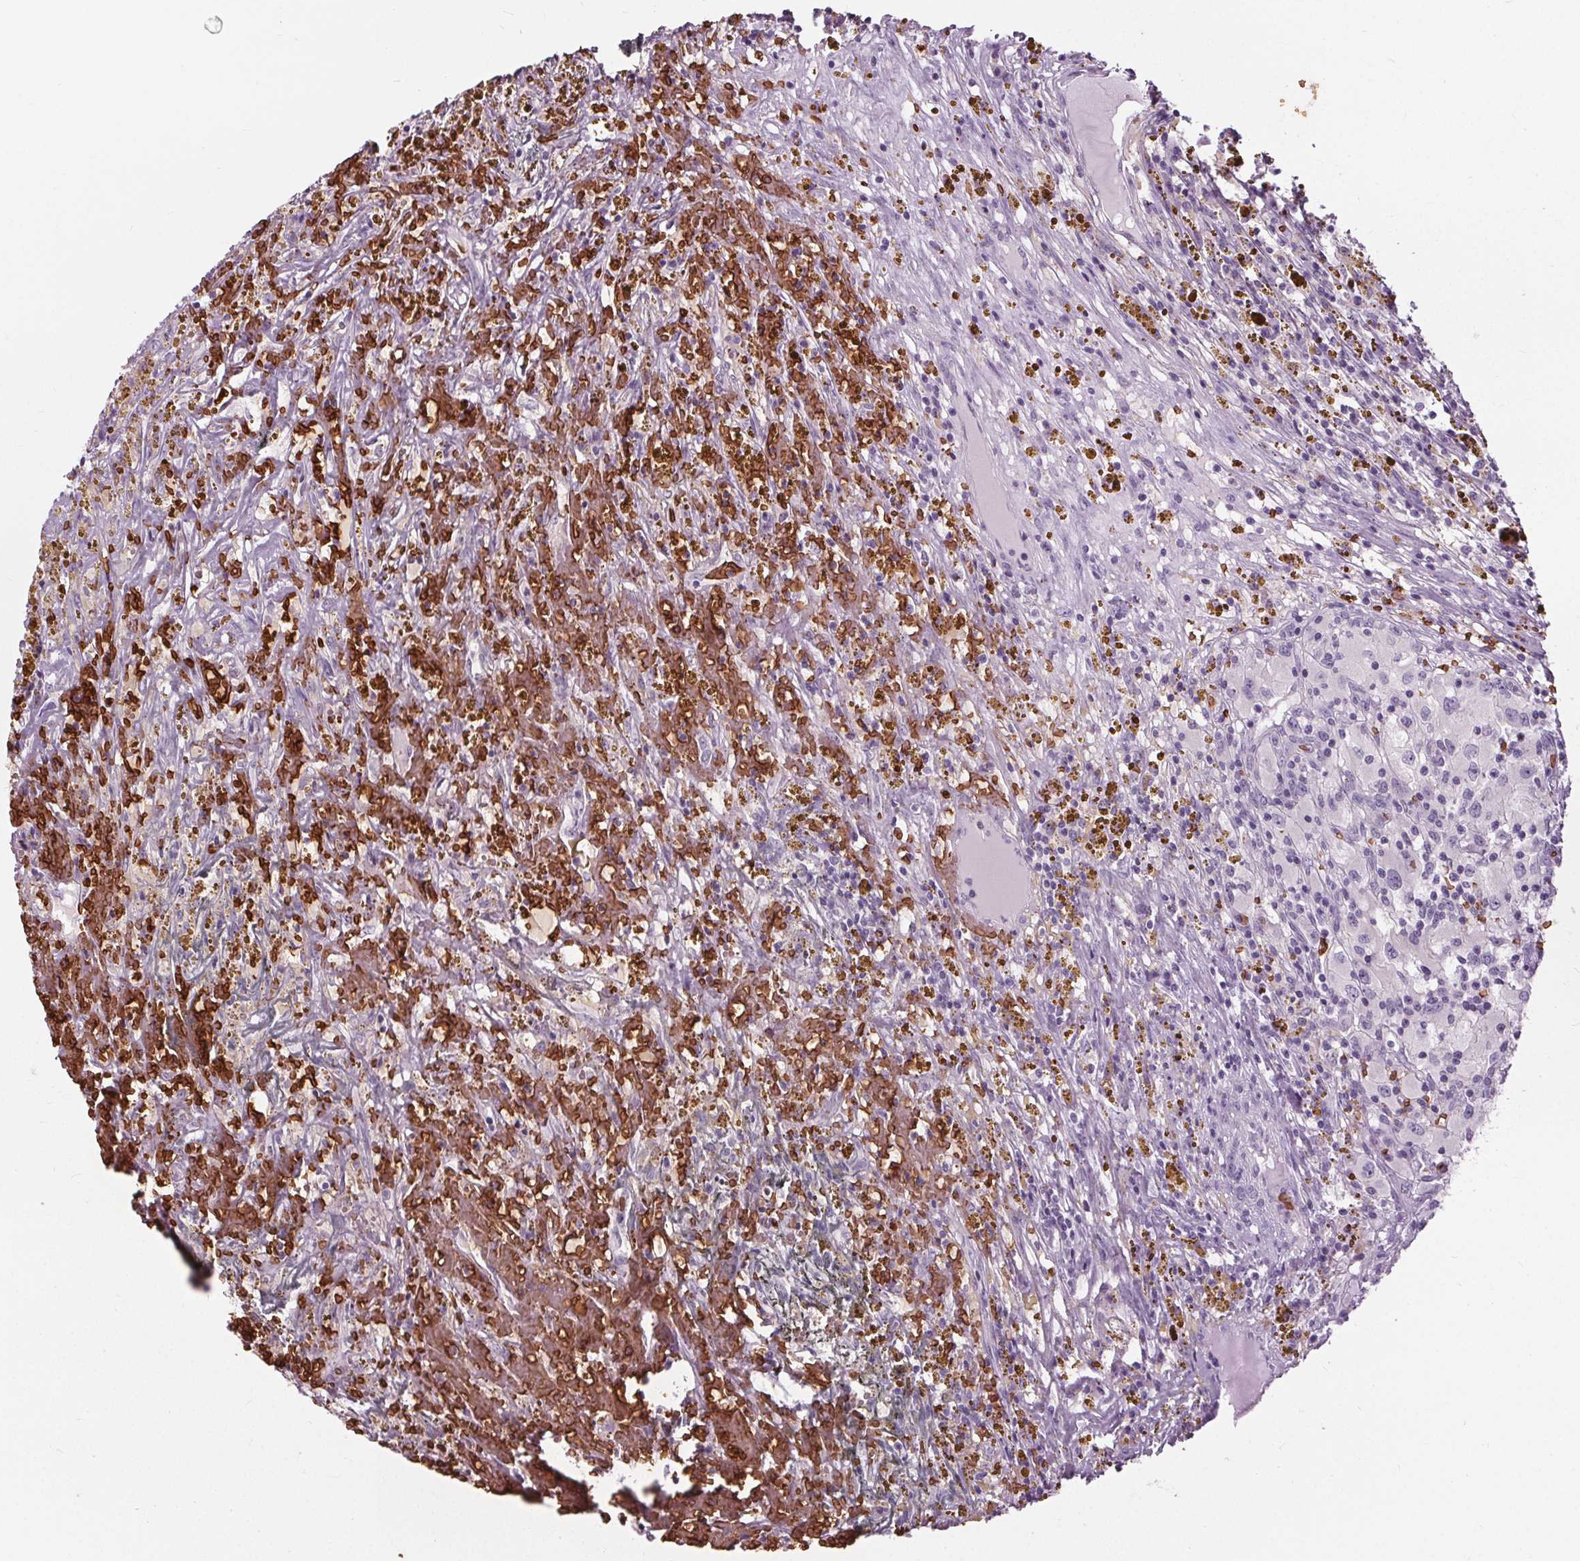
{"staining": {"intensity": "negative", "quantity": "none", "location": "none"}, "tissue": "renal cancer", "cell_type": "Tumor cells", "image_type": "cancer", "snomed": [{"axis": "morphology", "description": "Adenocarcinoma, NOS"}, {"axis": "topography", "description": "Kidney"}], "caption": "There is no significant staining in tumor cells of renal cancer.", "gene": "SLC4A1", "patient": {"sex": "female", "age": 67}}